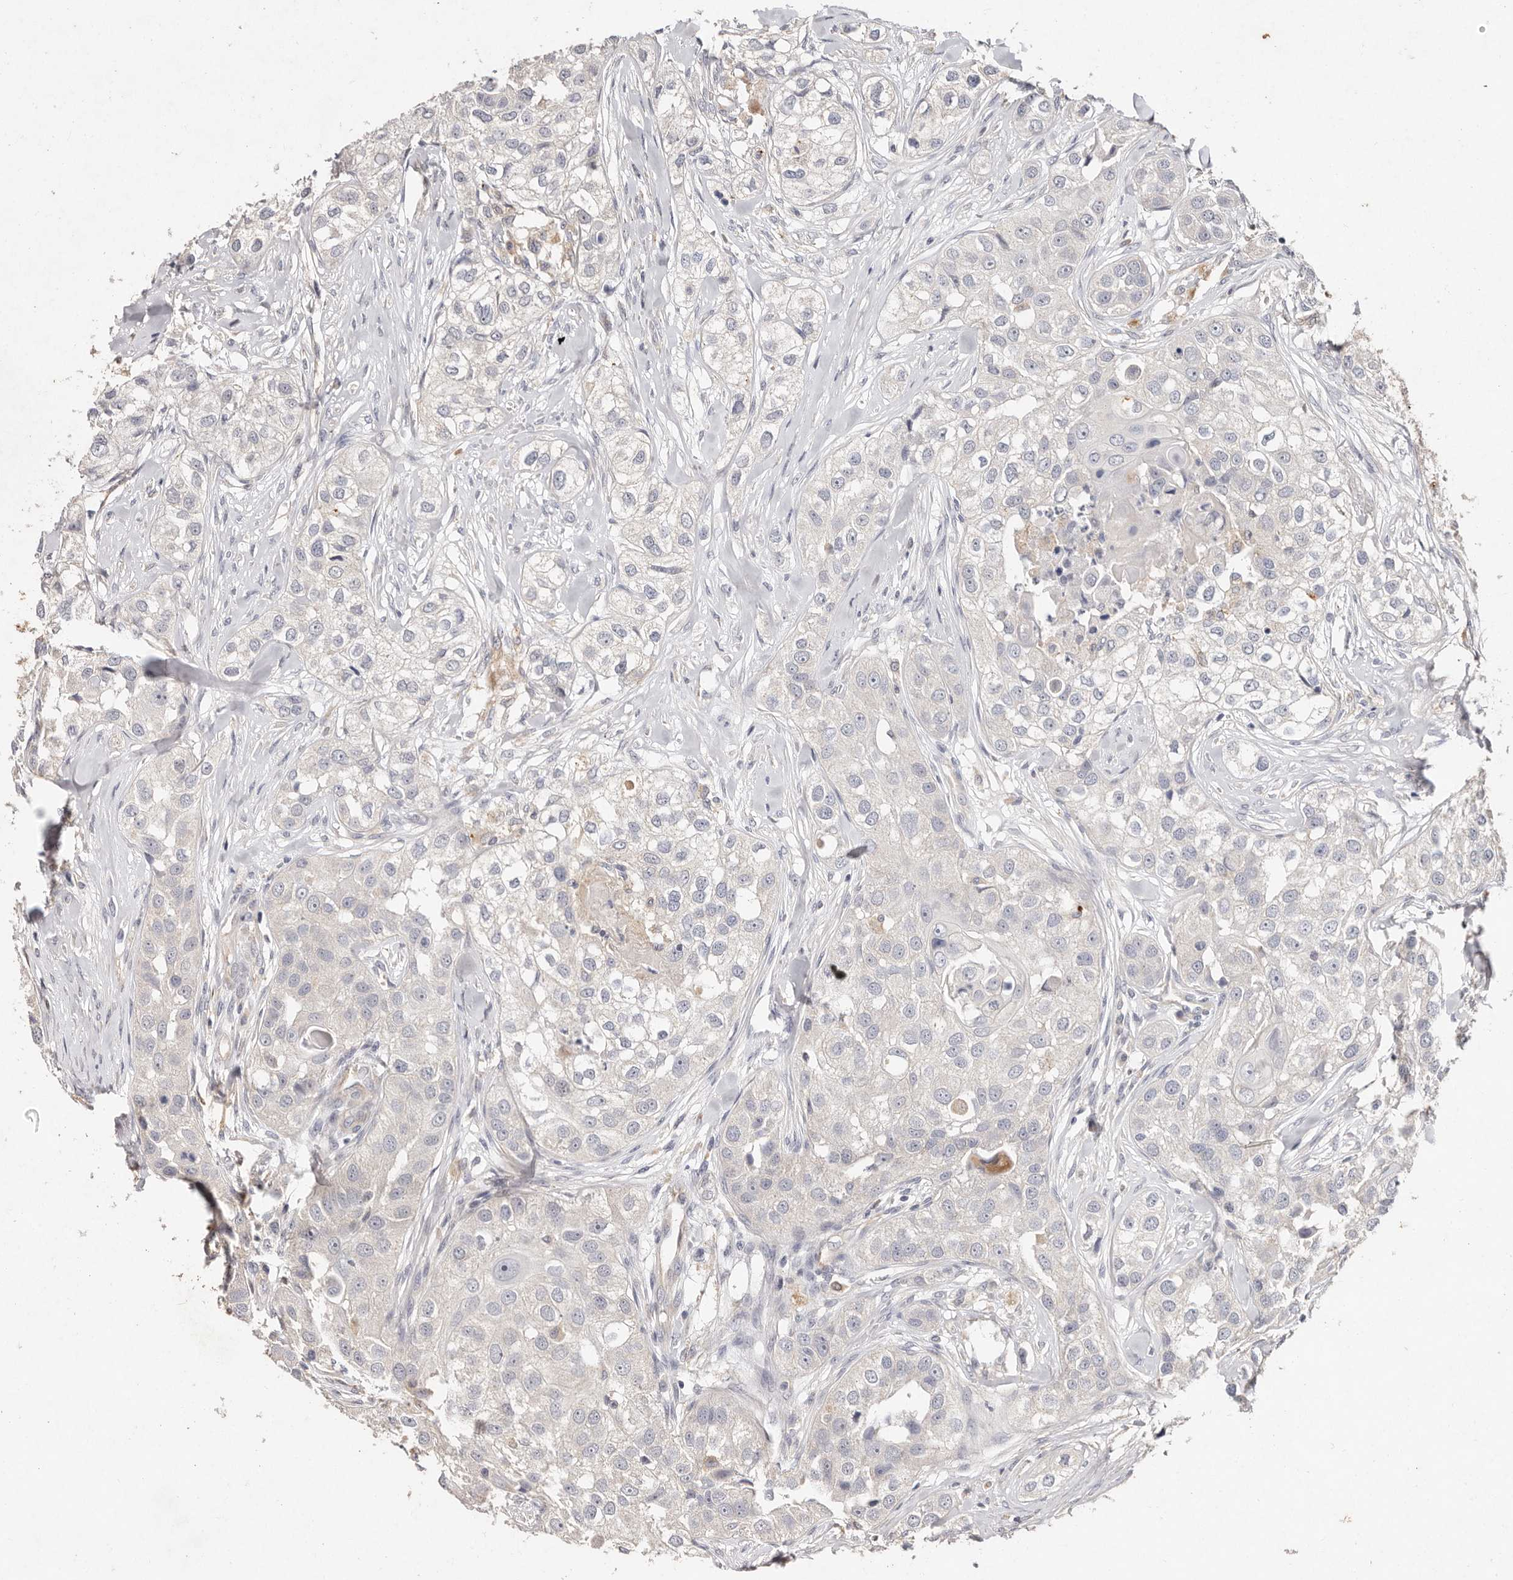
{"staining": {"intensity": "negative", "quantity": "none", "location": "none"}, "tissue": "head and neck cancer", "cell_type": "Tumor cells", "image_type": "cancer", "snomed": [{"axis": "morphology", "description": "Normal tissue, NOS"}, {"axis": "morphology", "description": "Squamous cell carcinoma, NOS"}, {"axis": "topography", "description": "Skeletal muscle"}, {"axis": "topography", "description": "Head-Neck"}], "caption": "Immunohistochemical staining of human head and neck squamous cell carcinoma displays no significant positivity in tumor cells.", "gene": "THBS3", "patient": {"sex": "male", "age": 51}}